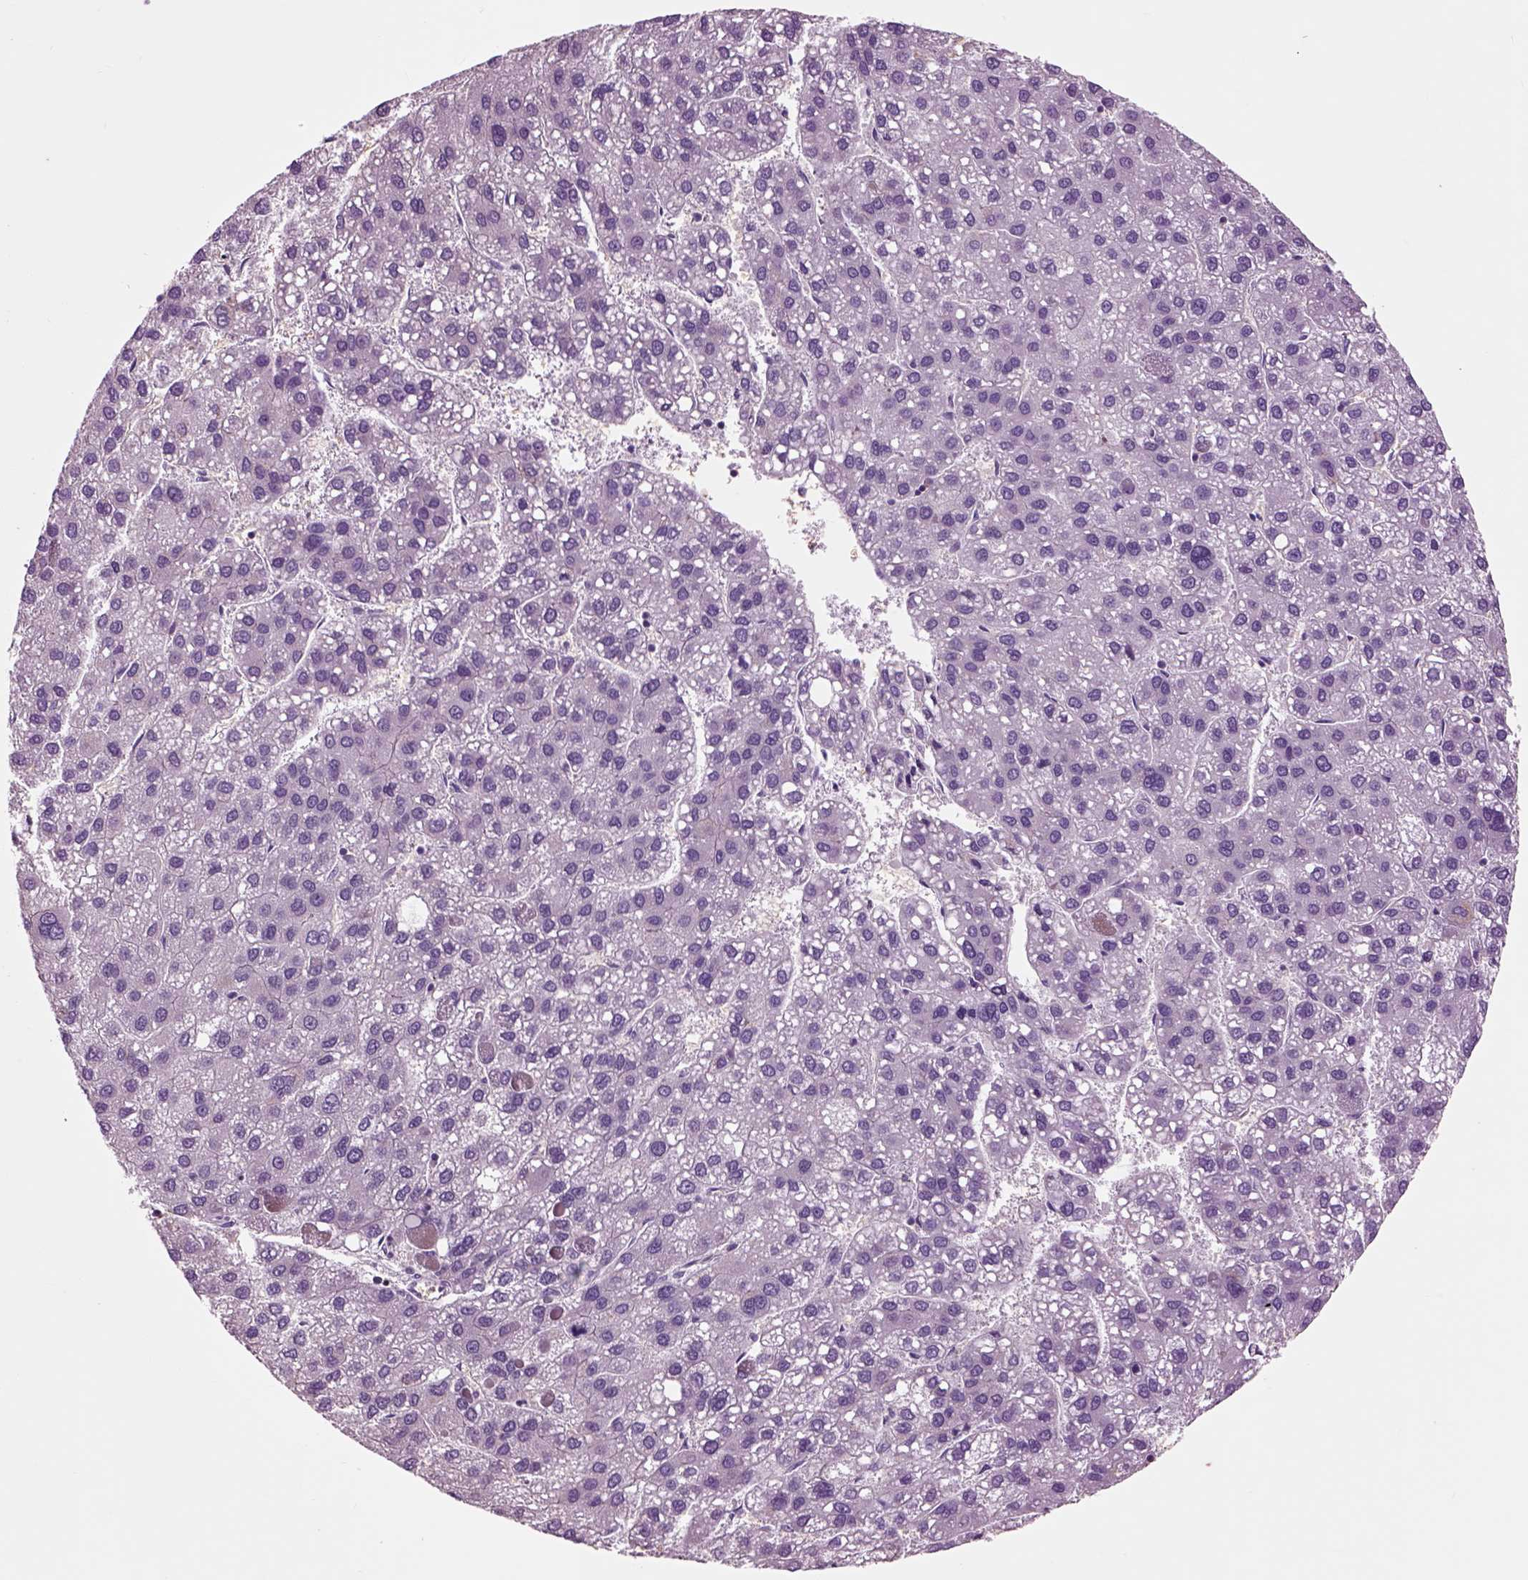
{"staining": {"intensity": "negative", "quantity": "none", "location": "none"}, "tissue": "liver cancer", "cell_type": "Tumor cells", "image_type": "cancer", "snomed": [{"axis": "morphology", "description": "Carcinoma, Hepatocellular, NOS"}, {"axis": "topography", "description": "Liver"}], "caption": "An image of human liver hepatocellular carcinoma is negative for staining in tumor cells.", "gene": "CHGB", "patient": {"sex": "female", "age": 82}}